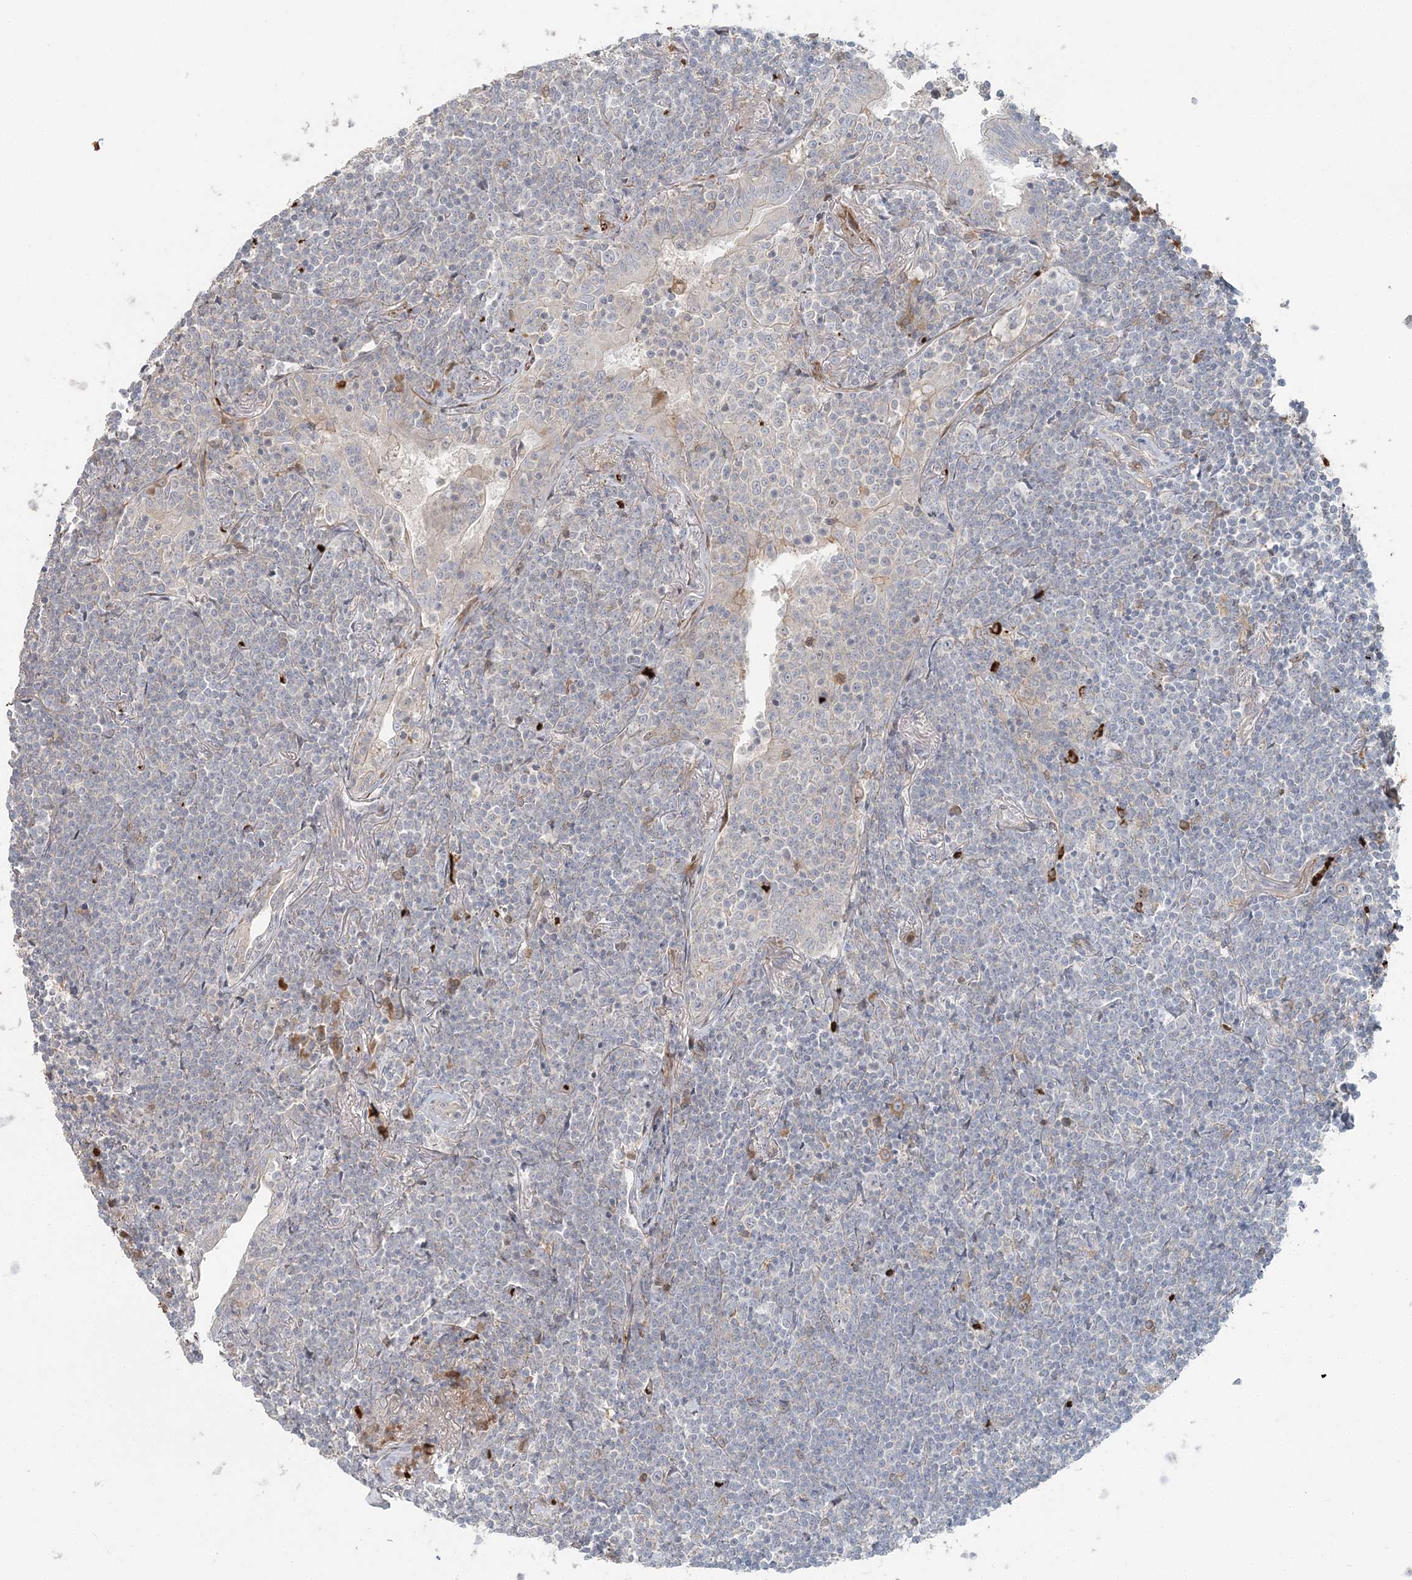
{"staining": {"intensity": "negative", "quantity": "none", "location": "none"}, "tissue": "lymphoma", "cell_type": "Tumor cells", "image_type": "cancer", "snomed": [{"axis": "morphology", "description": "Malignant lymphoma, non-Hodgkin's type, Low grade"}, {"axis": "topography", "description": "Lung"}], "caption": "A high-resolution image shows immunohistochemistry staining of malignant lymphoma, non-Hodgkin's type (low-grade), which shows no significant positivity in tumor cells.", "gene": "SERINC1", "patient": {"sex": "female", "age": 71}}